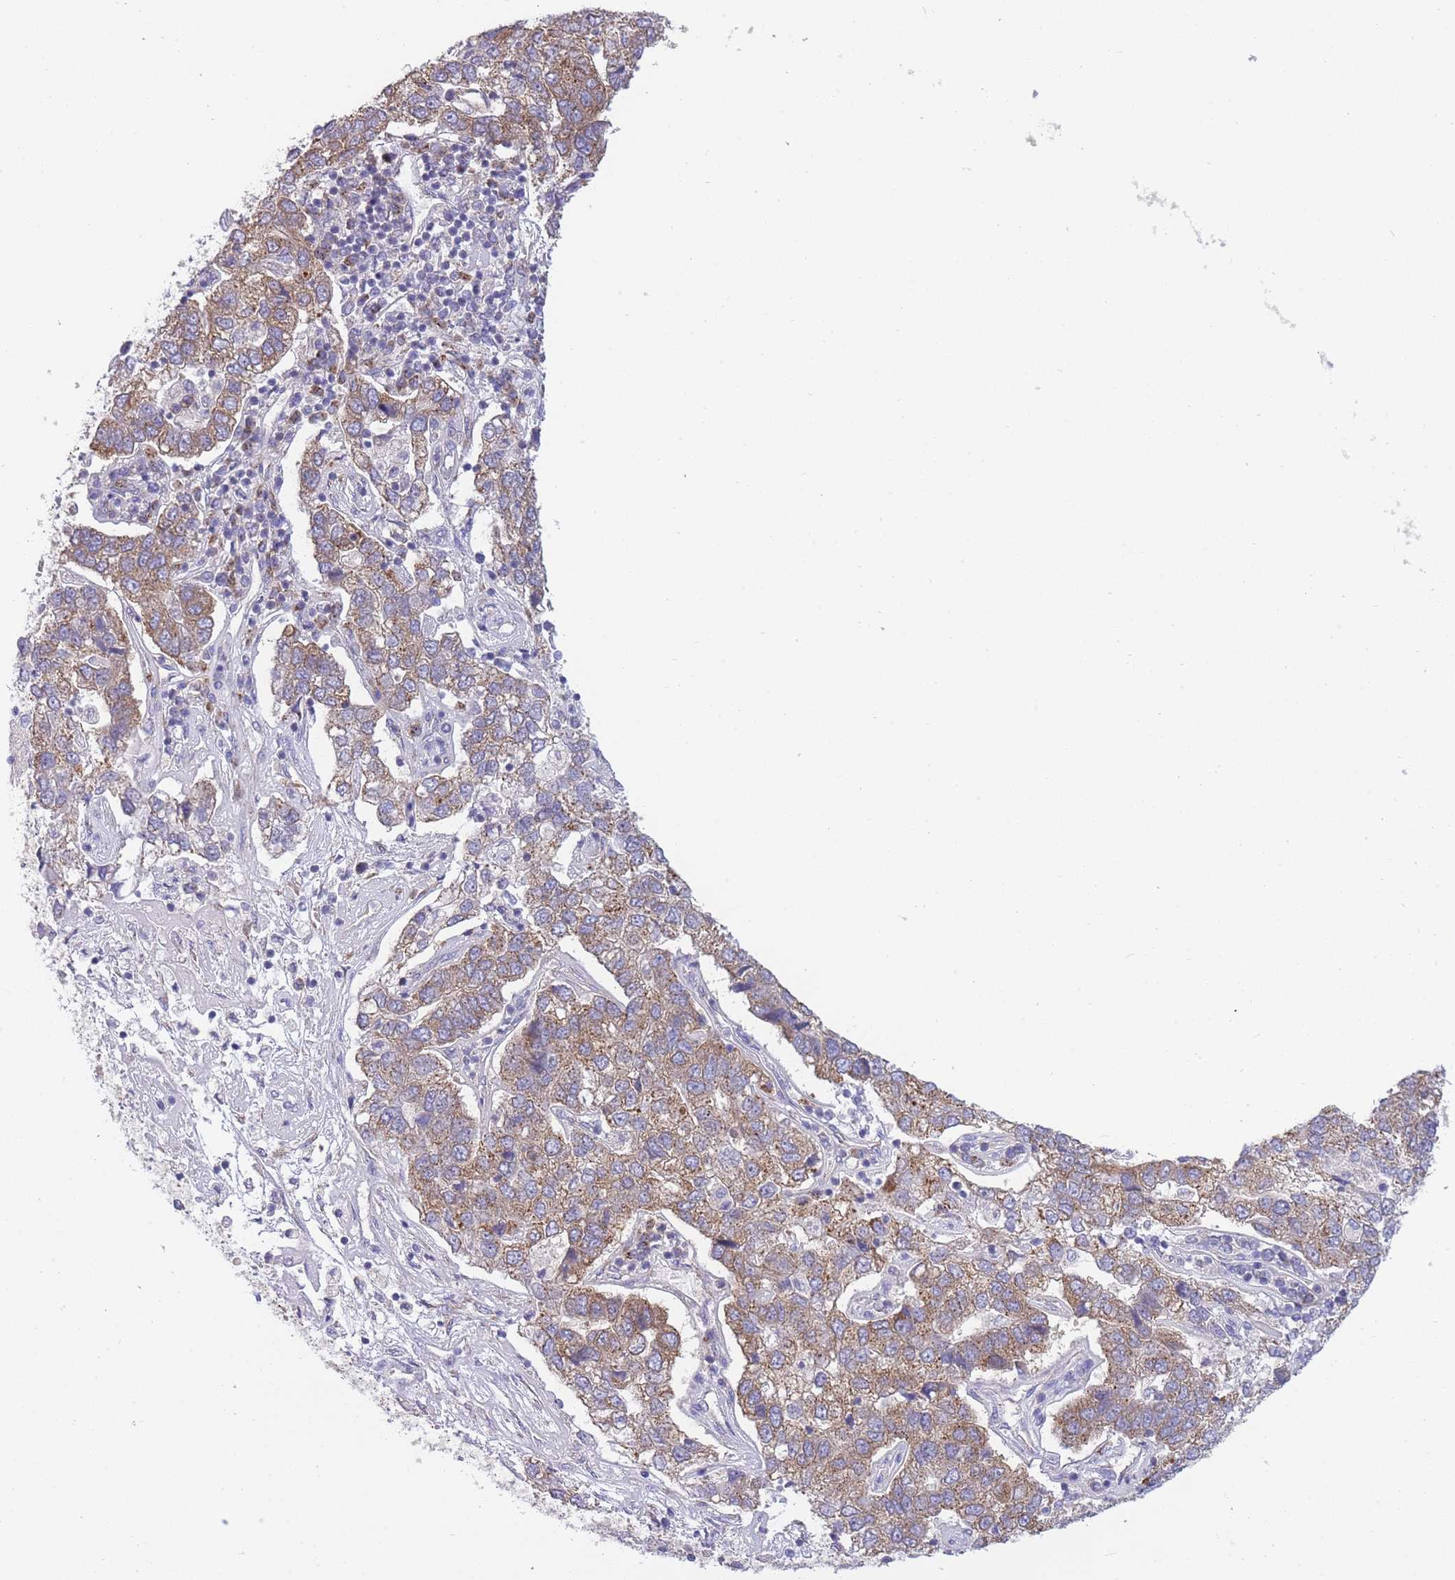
{"staining": {"intensity": "moderate", "quantity": "25%-75%", "location": "cytoplasmic/membranous"}, "tissue": "pancreatic cancer", "cell_type": "Tumor cells", "image_type": "cancer", "snomed": [{"axis": "morphology", "description": "Adenocarcinoma, NOS"}, {"axis": "topography", "description": "Pancreas"}], "caption": "A brown stain labels moderate cytoplasmic/membranous staining of a protein in pancreatic cancer (adenocarcinoma) tumor cells.", "gene": "COPG2", "patient": {"sex": "female", "age": 61}}